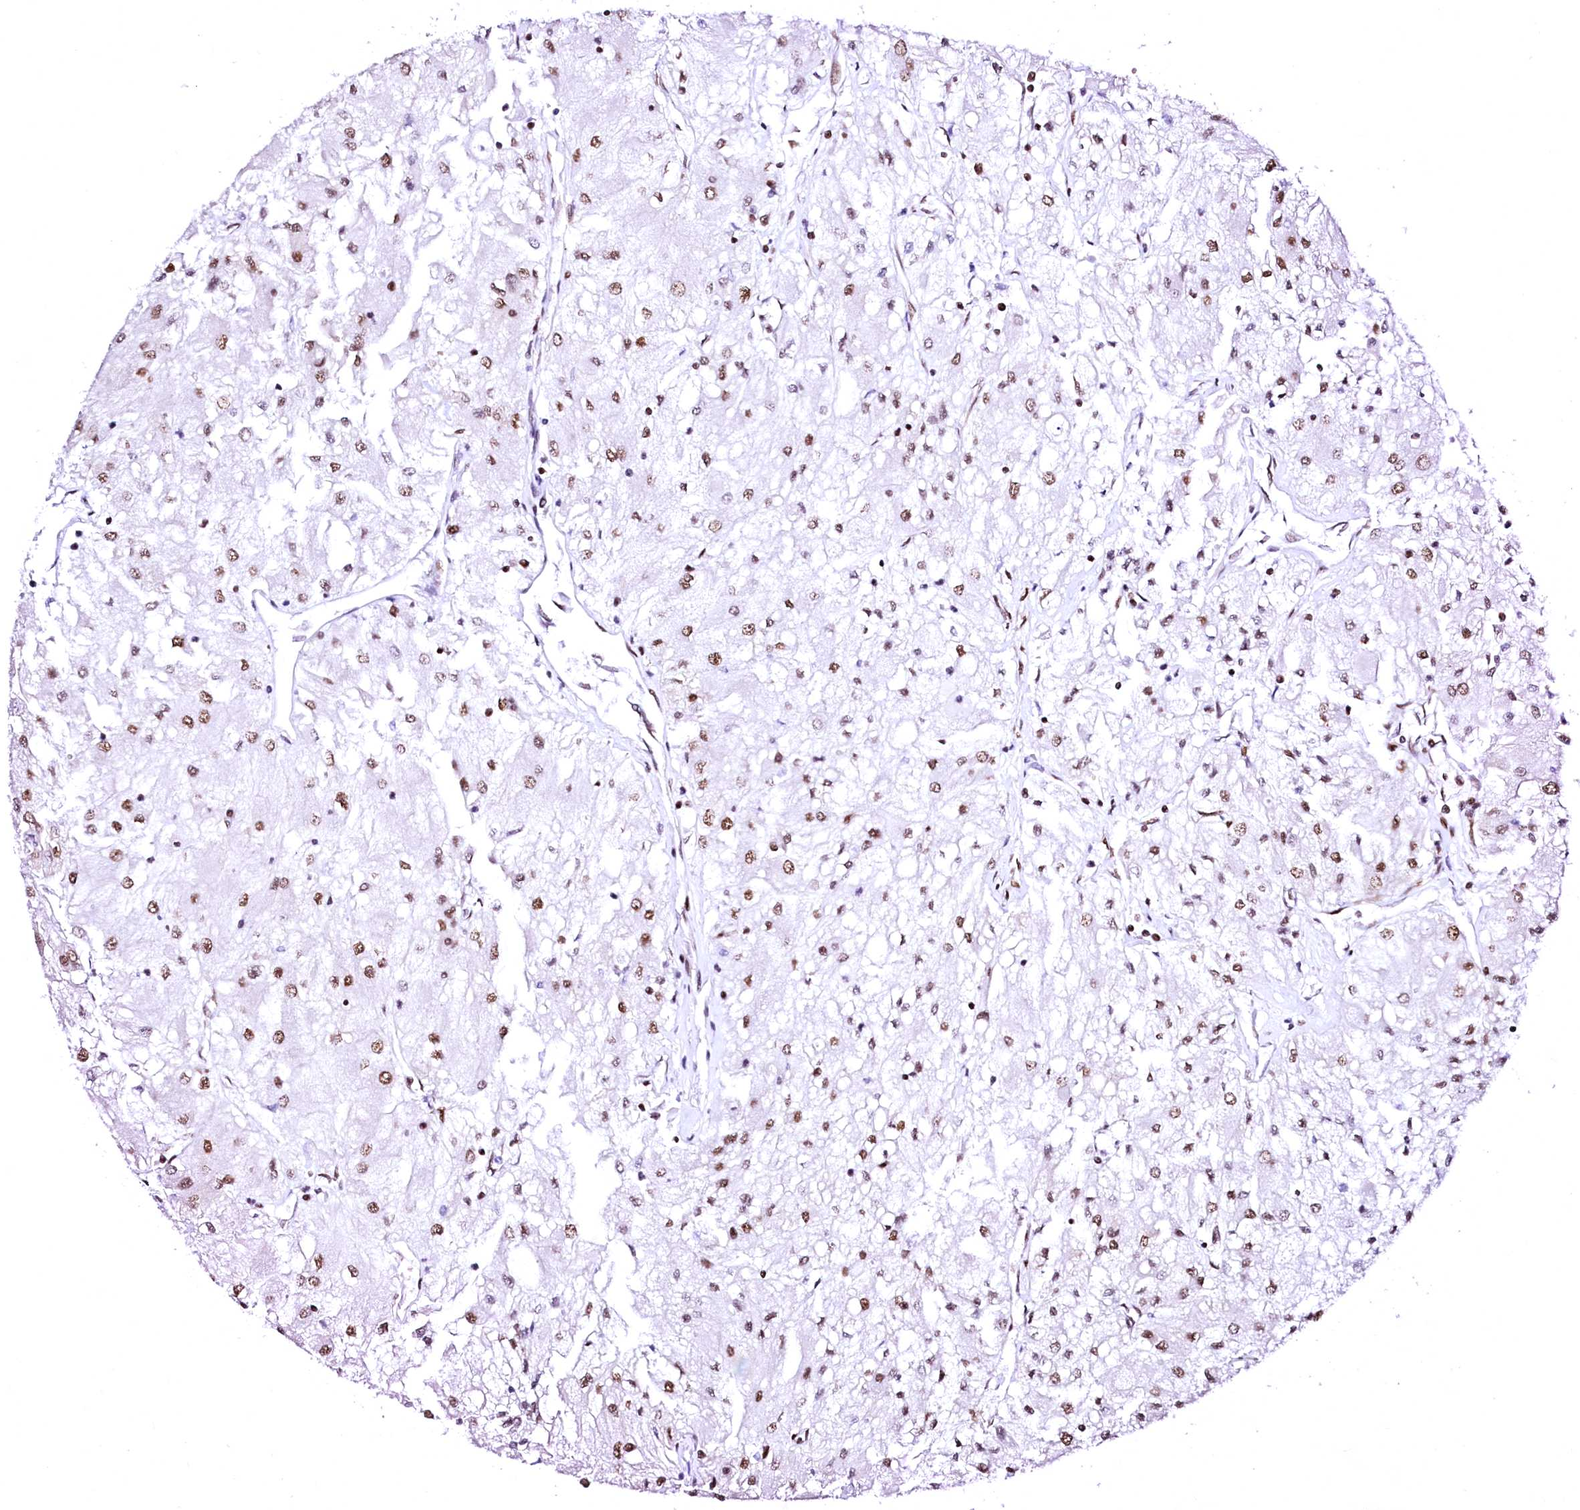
{"staining": {"intensity": "moderate", "quantity": ">75%", "location": "nuclear"}, "tissue": "renal cancer", "cell_type": "Tumor cells", "image_type": "cancer", "snomed": [{"axis": "morphology", "description": "Adenocarcinoma, NOS"}, {"axis": "topography", "description": "Kidney"}], "caption": "Tumor cells show medium levels of moderate nuclear staining in approximately >75% of cells in human renal cancer (adenocarcinoma). Using DAB (brown) and hematoxylin (blue) stains, captured at high magnification using brightfield microscopy.", "gene": "CPSF6", "patient": {"sex": "male", "age": 80}}